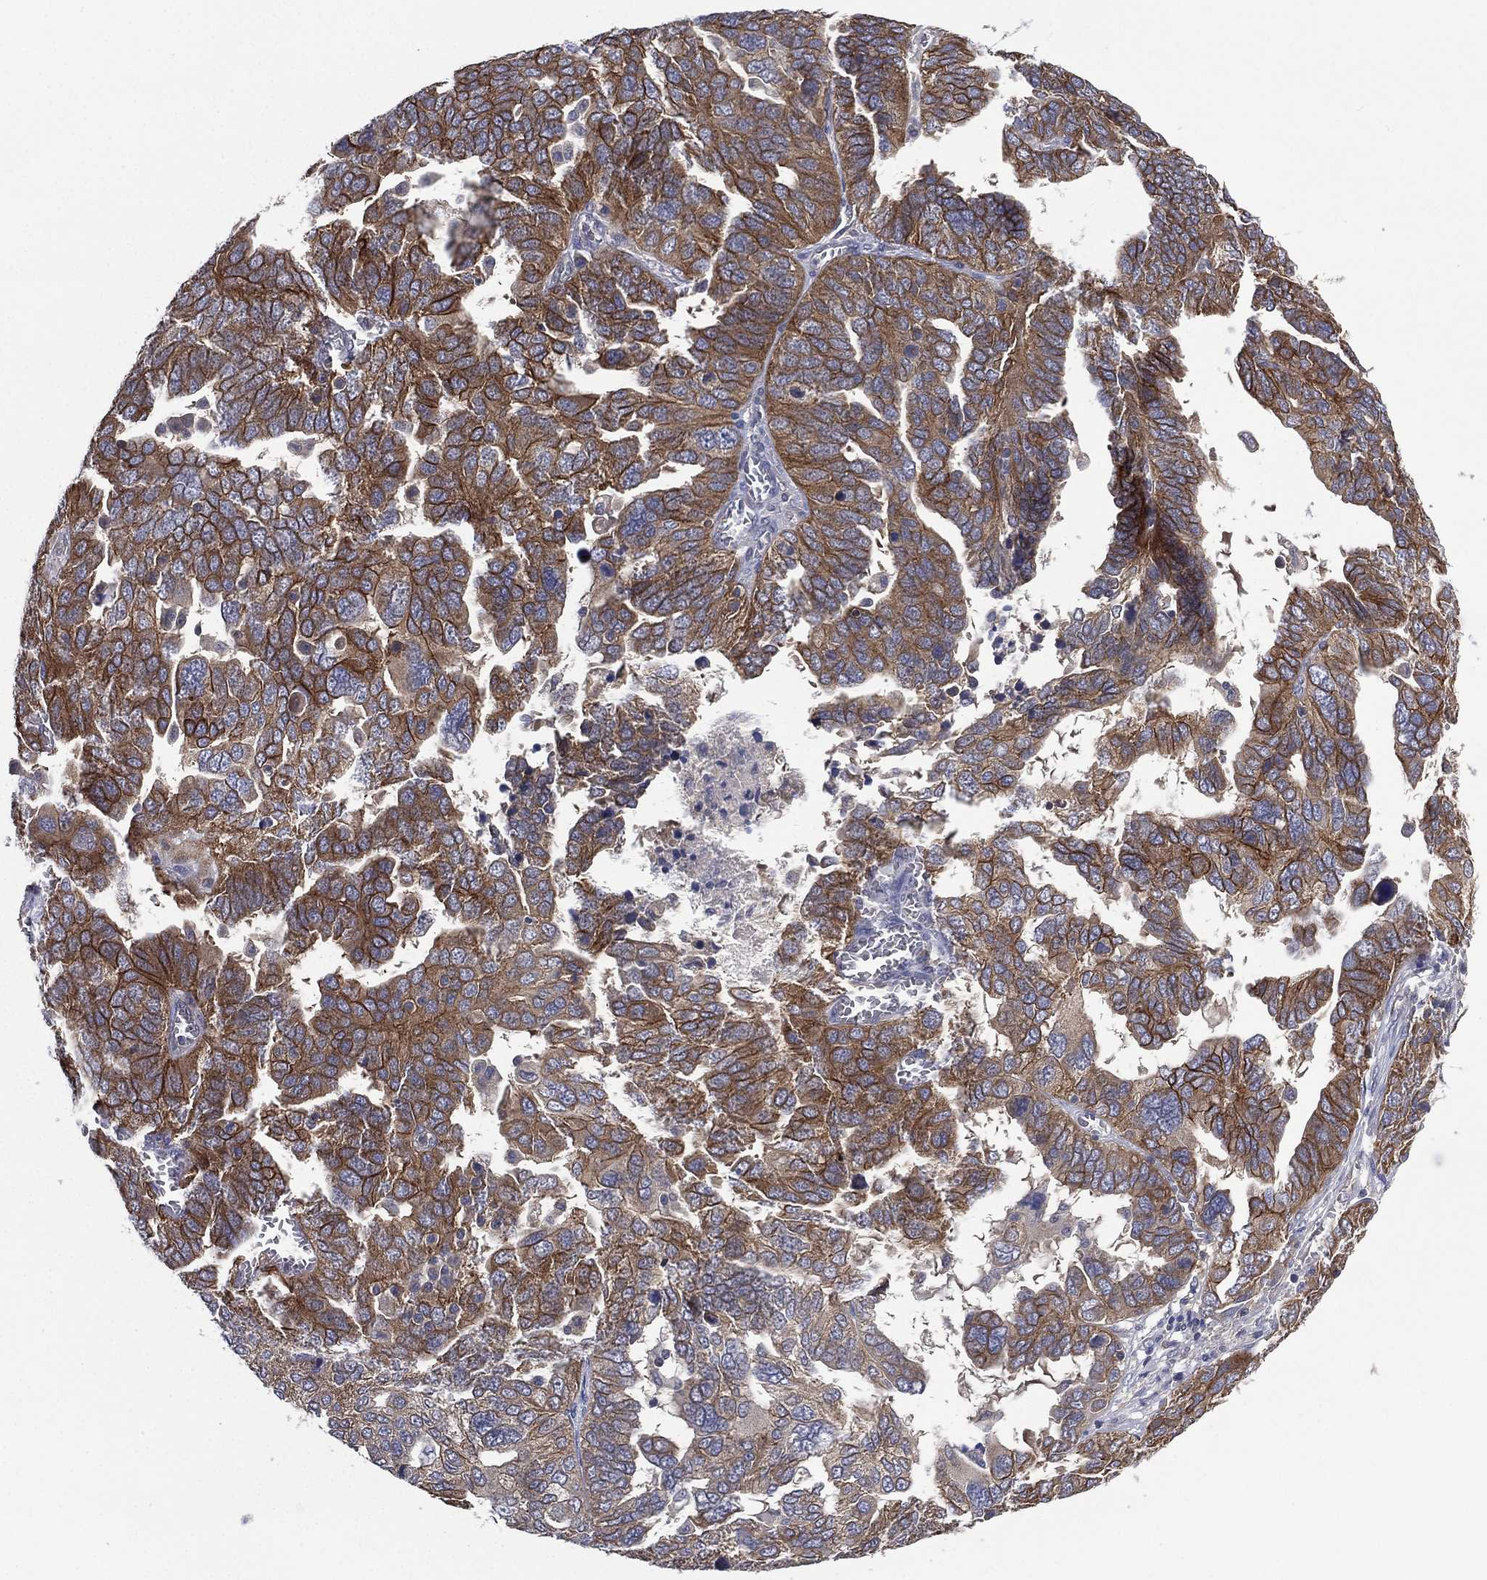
{"staining": {"intensity": "moderate", "quantity": ">75%", "location": "cytoplasmic/membranous"}, "tissue": "ovarian cancer", "cell_type": "Tumor cells", "image_type": "cancer", "snomed": [{"axis": "morphology", "description": "Carcinoma, endometroid"}, {"axis": "topography", "description": "Soft tissue"}, {"axis": "topography", "description": "Ovary"}], "caption": "Immunohistochemistry (IHC) of human endometroid carcinoma (ovarian) demonstrates medium levels of moderate cytoplasmic/membranous expression in approximately >75% of tumor cells.", "gene": "MPP7", "patient": {"sex": "female", "age": 52}}